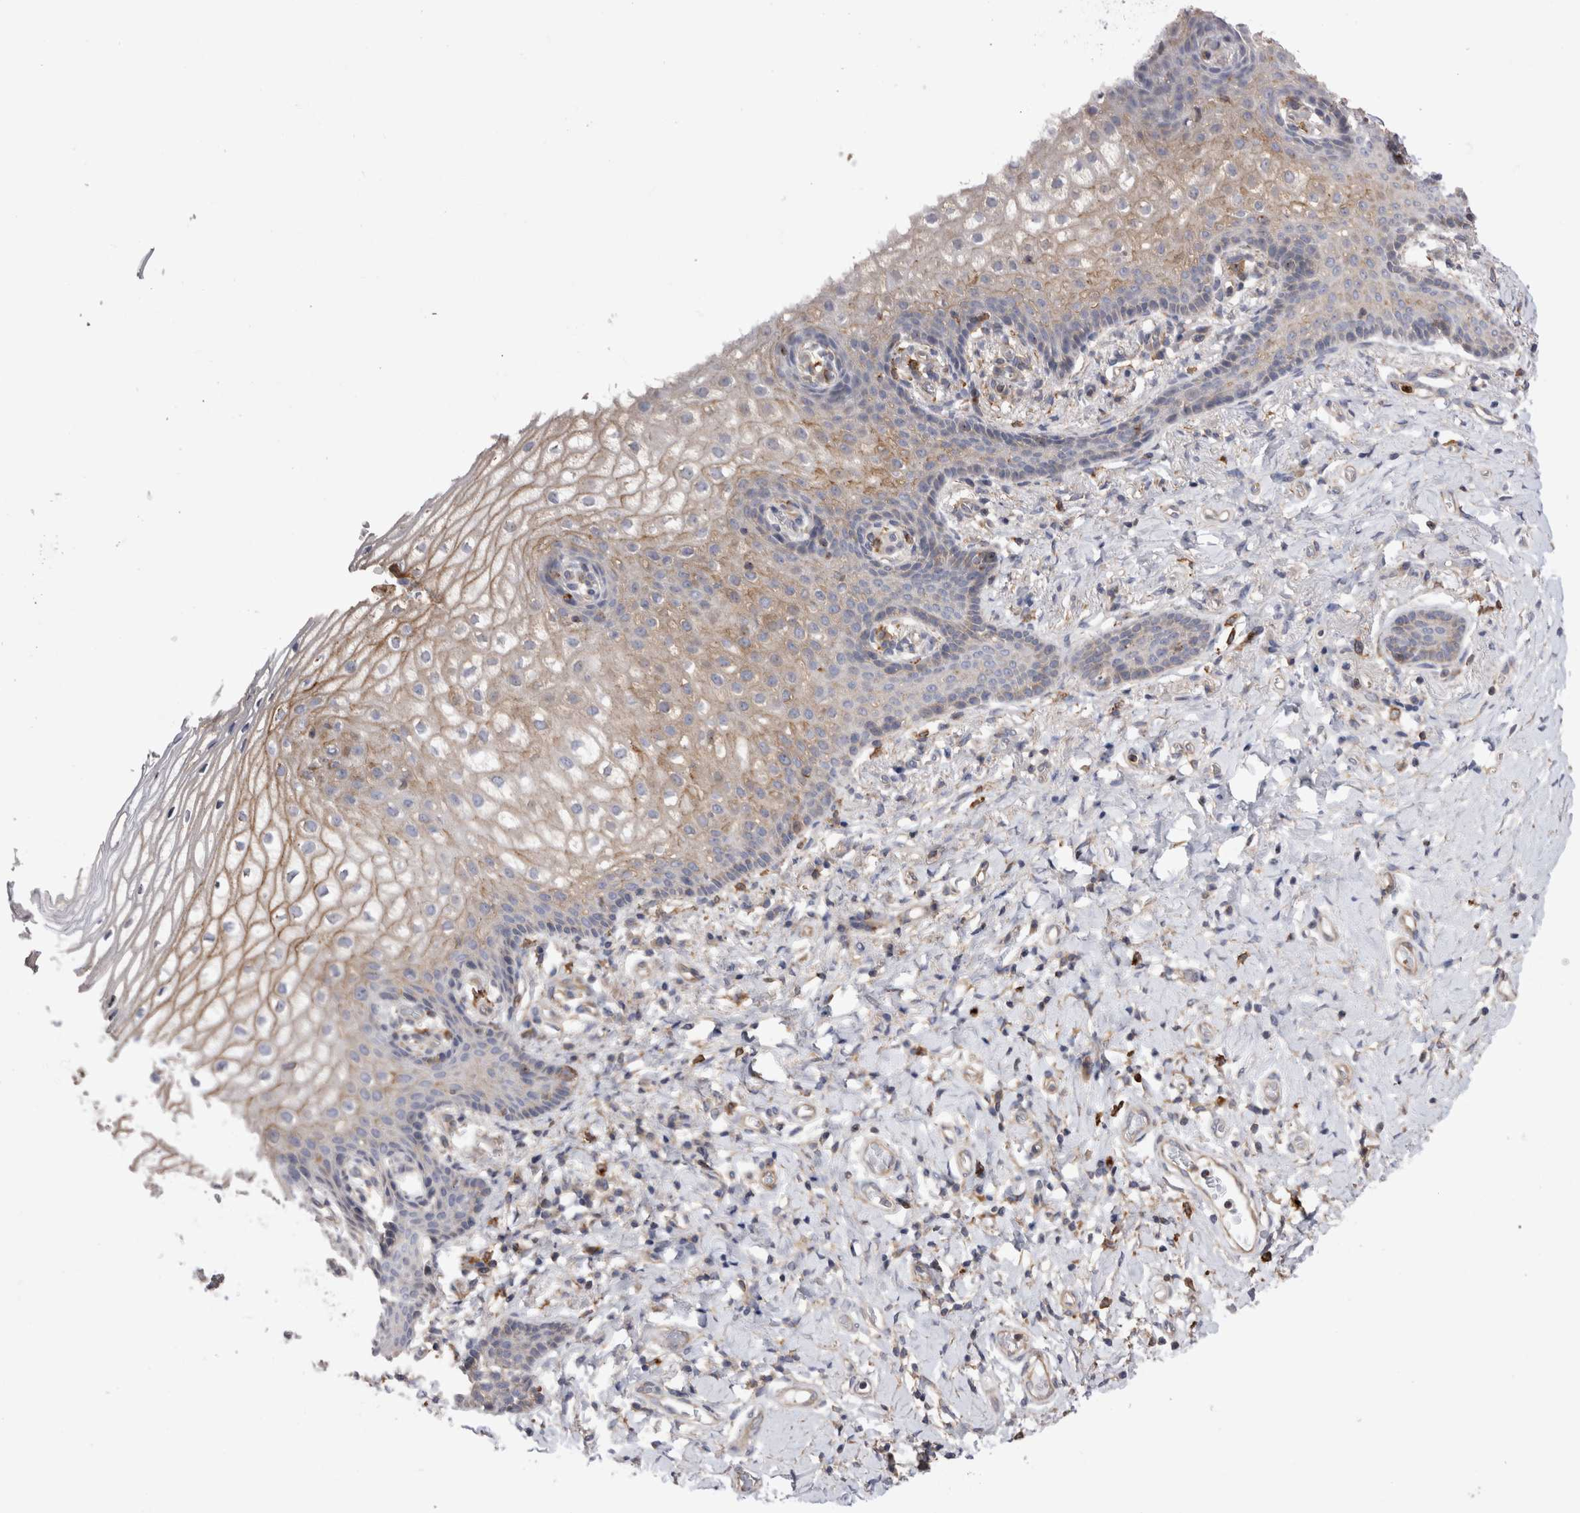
{"staining": {"intensity": "weak", "quantity": "25%-75%", "location": "cytoplasmic/membranous"}, "tissue": "vagina", "cell_type": "Squamous epithelial cells", "image_type": "normal", "snomed": [{"axis": "morphology", "description": "Normal tissue, NOS"}, {"axis": "topography", "description": "Vagina"}], "caption": "Squamous epithelial cells reveal low levels of weak cytoplasmic/membranous staining in about 25%-75% of cells in normal human vagina. (DAB = brown stain, brightfield microscopy at high magnification).", "gene": "RAB11FIP1", "patient": {"sex": "female", "age": 60}}